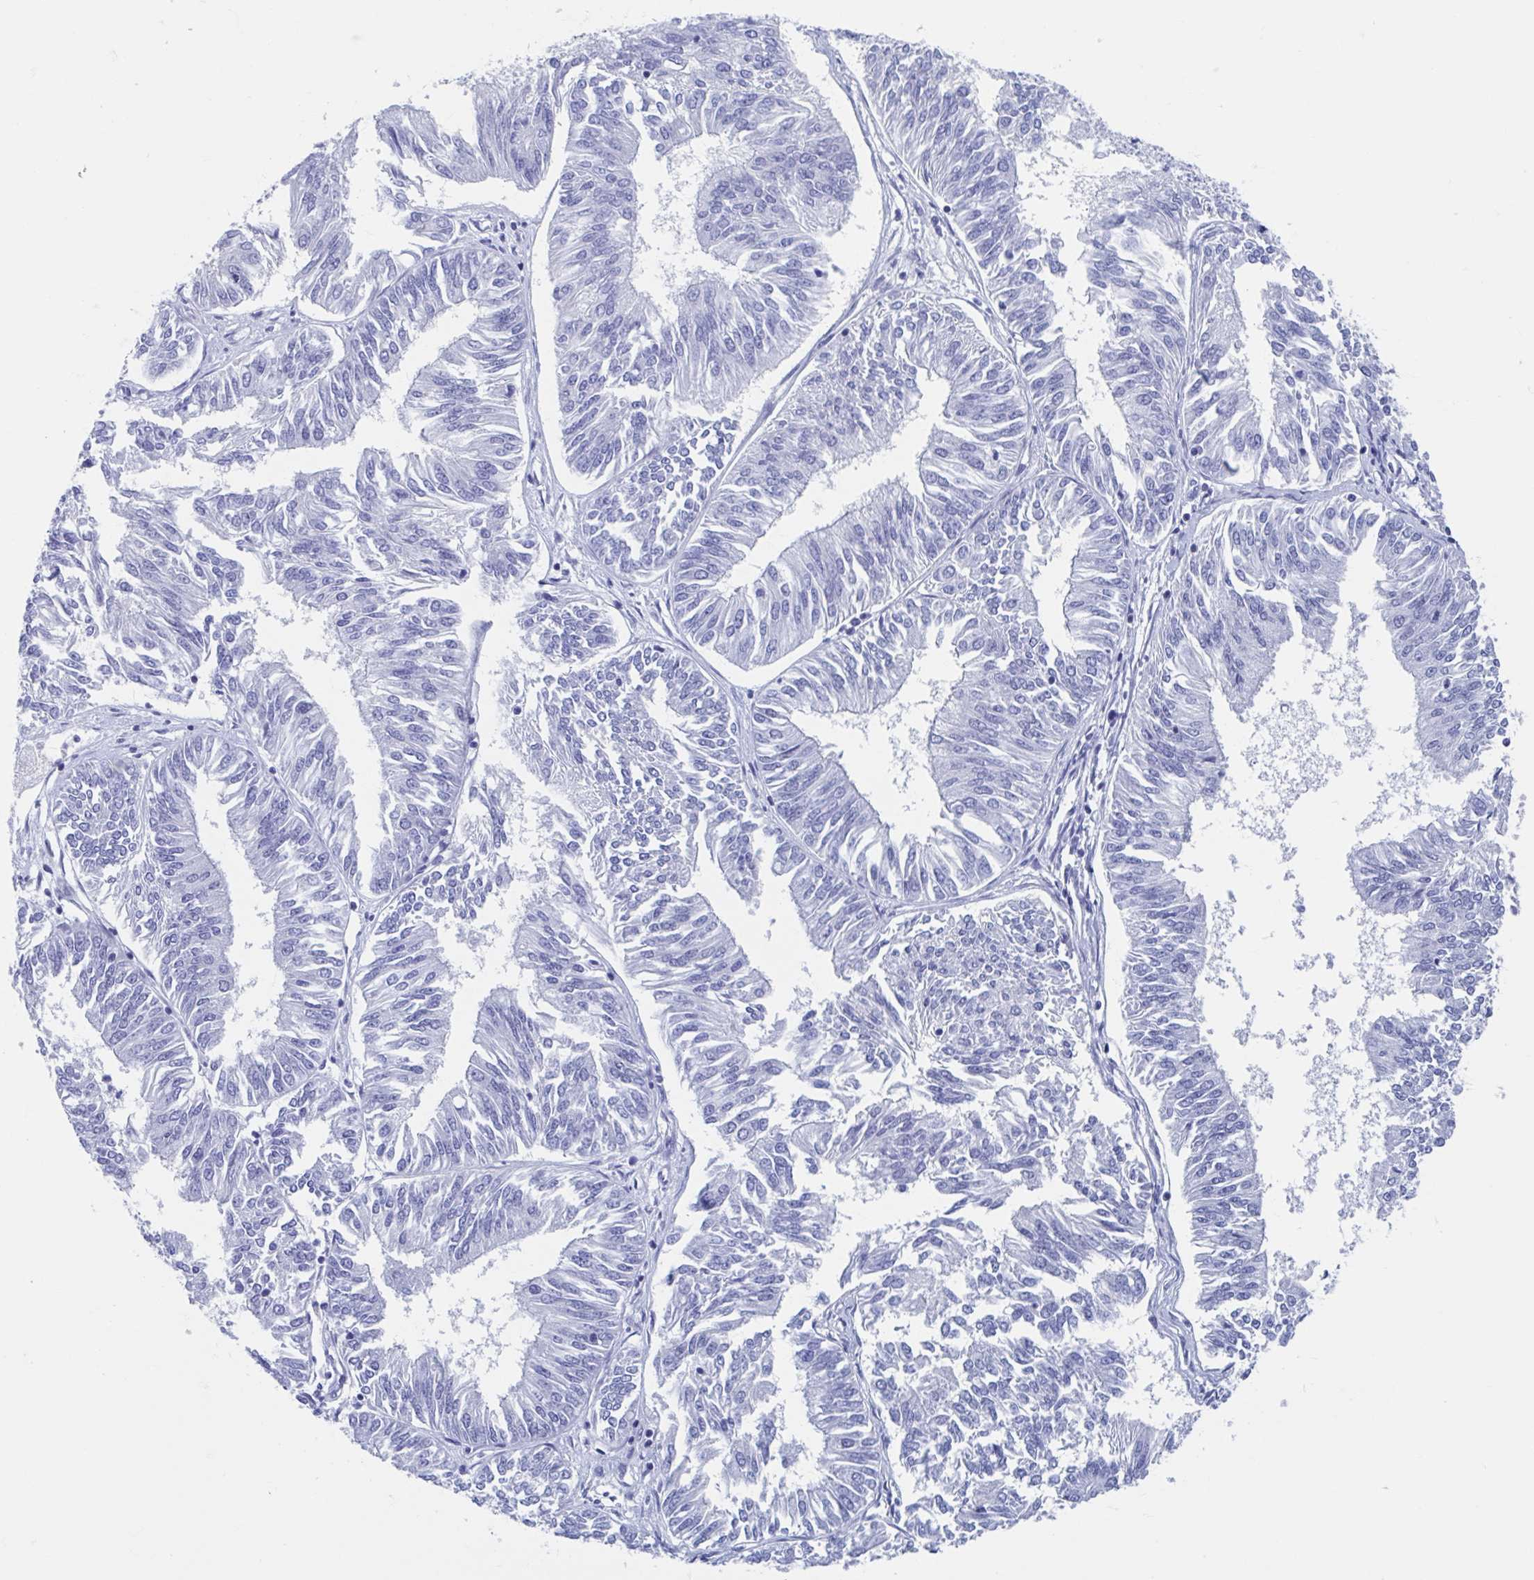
{"staining": {"intensity": "negative", "quantity": "none", "location": "none"}, "tissue": "endometrial cancer", "cell_type": "Tumor cells", "image_type": "cancer", "snomed": [{"axis": "morphology", "description": "Adenocarcinoma, NOS"}, {"axis": "topography", "description": "Endometrium"}], "caption": "This is an IHC histopathology image of endometrial adenocarcinoma. There is no positivity in tumor cells.", "gene": "SHCBP1L", "patient": {"sex": "female", "age": 58}}